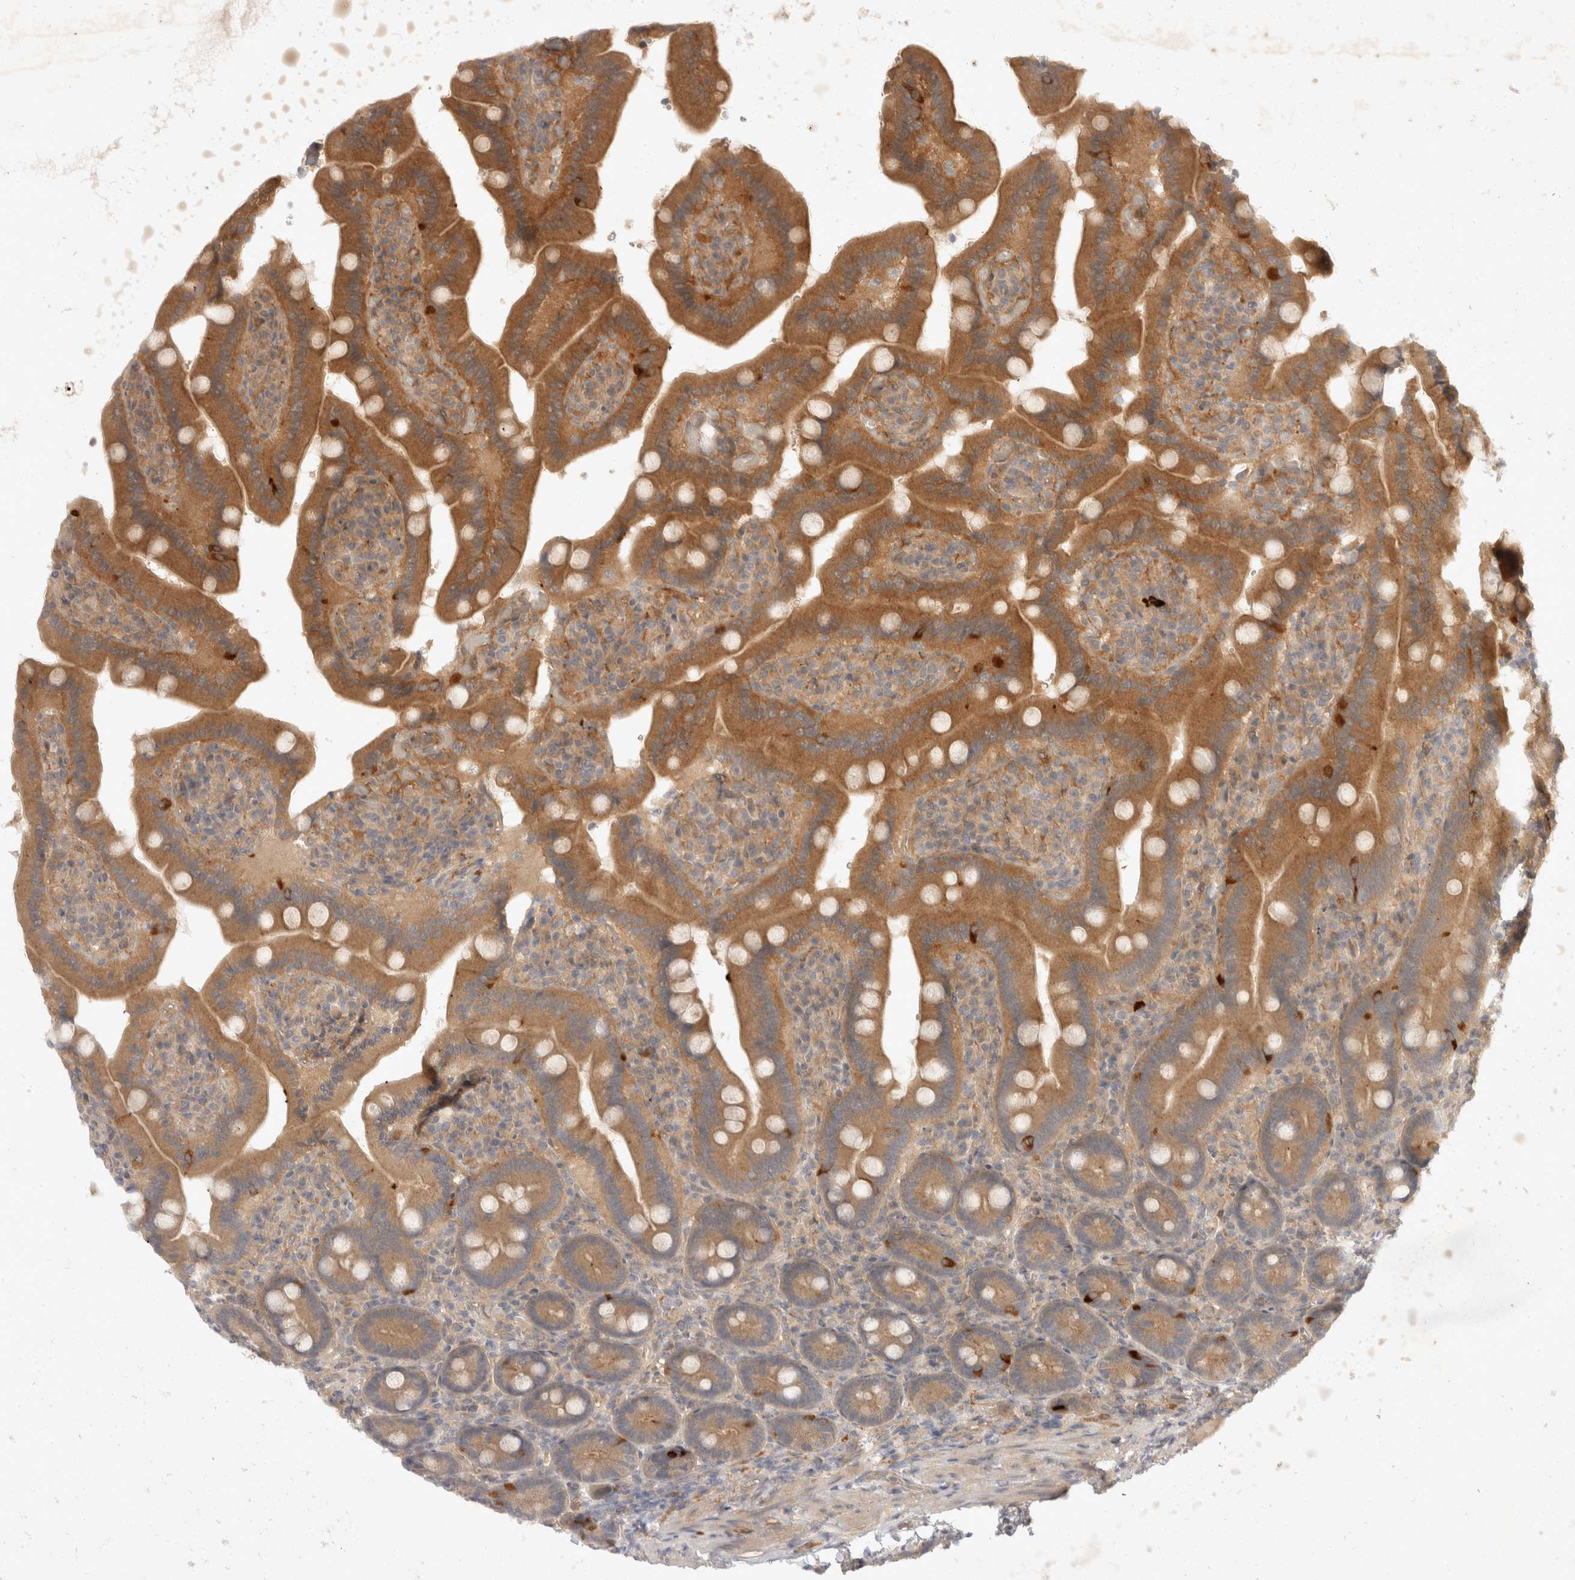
{"staining": {"intensity": "moderate", "quantity": ">75%", "location": "cytoplasmic/membranous"}, "tissue": "duodenum", "cell_type": "Glandular cells", "image_type": "normal", "snomed": [{"axis": "morphology", "description": "Normal tissue, NOS"}, {"axis": "topography", "description": "Duodenum"}], "caption": "Immunohistochemical staining of benign duodenum exhibits medium levels of moderate cytoplasmic/membranous positivity in approximately >75% of glandular cells. Immunohistochemistry (ihc) stains the protein of interest in brown and the nuclei are stained blue.", "gene": "TOM1L2", "patient": {"sex": "female", "age": 62}}